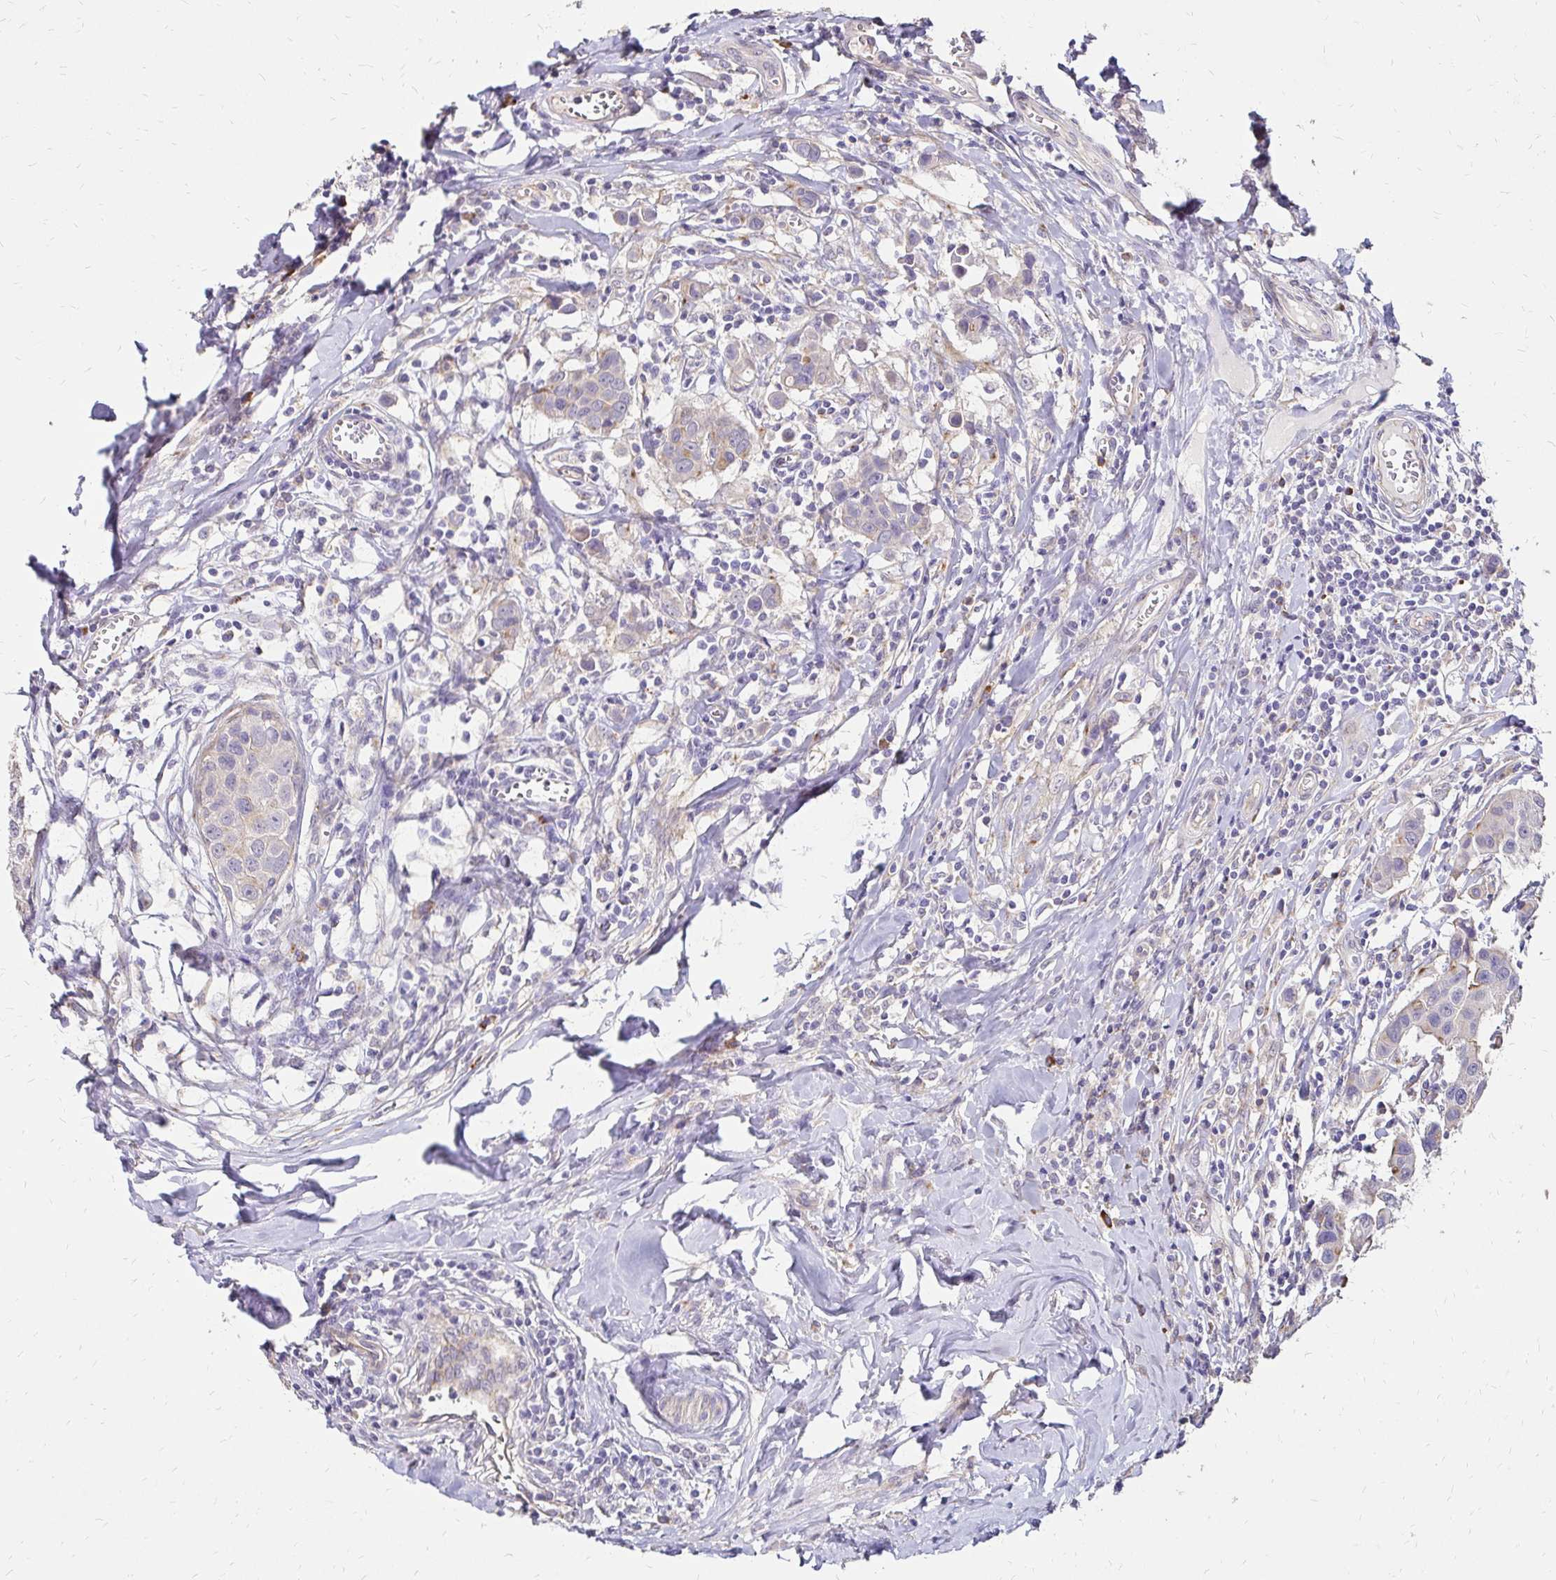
{"staining": {"intensity": "weak", "quantity": "<25%", "location": "cytoplasmic/membranous"}, "tissue": "breast cancer", "cell_type": "Tumor cells", "image_type": "cancer", "snomed": [{"axis": "morphology", "description": "Duct carcinoma"}, {"axis": "topography", "description": "Breast"}], "caption": "High magnification brightfield microscopy of breast infiltrating ductal carcinoma stained with DAB (brown) and counterstained with hematoxylin (blue): tumor cells show no significant positivity. (DAB (3,3'-diaminobenzidine) immunohistochemistry (IHC) with hematoxylin counter stain).", "gene": "PRIMA1", "patient": {"sex": "female", "age": 24}}